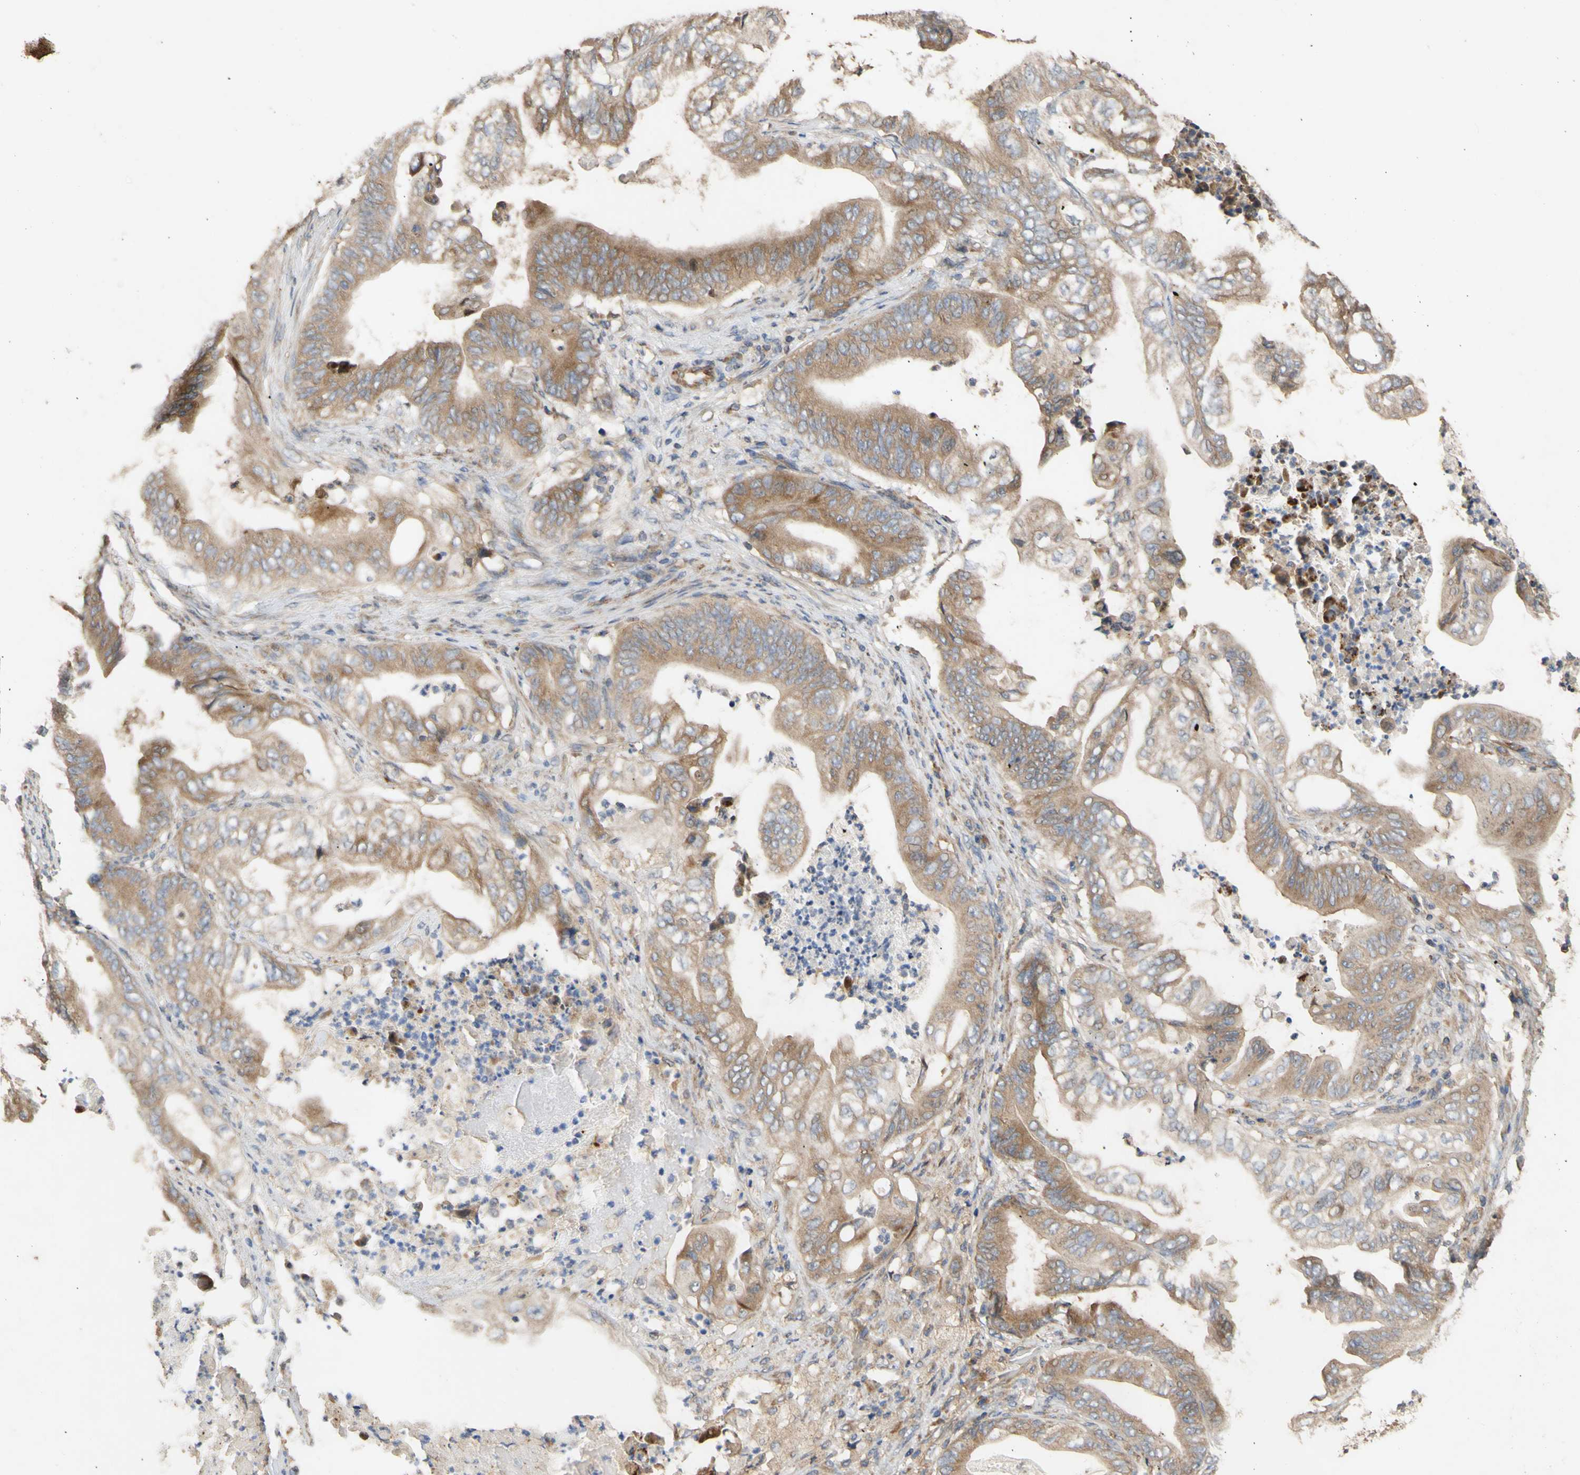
{"staining": {"intensity": "moderate", "quantity": ">75%", "location": "cytoplasmic/membranous"}, "tissue": "stomach cancer", "cell_type": "Tumor cells", "image_type": "cancer", "snomed": [{"axis": "morphology", "description": "Adenocarcinoma, NOS"}, {"axis": "topography", "description": "Stomach"}], "caption": "Stomach adenocarcinoma was stained to show a protein in brown. There is medium levels of moderate cytoplasmic/membranous positivity in about >75% of tumor cells.", "gene": "EIF2S3", "patient": {"sex": "female", "age": 73}}